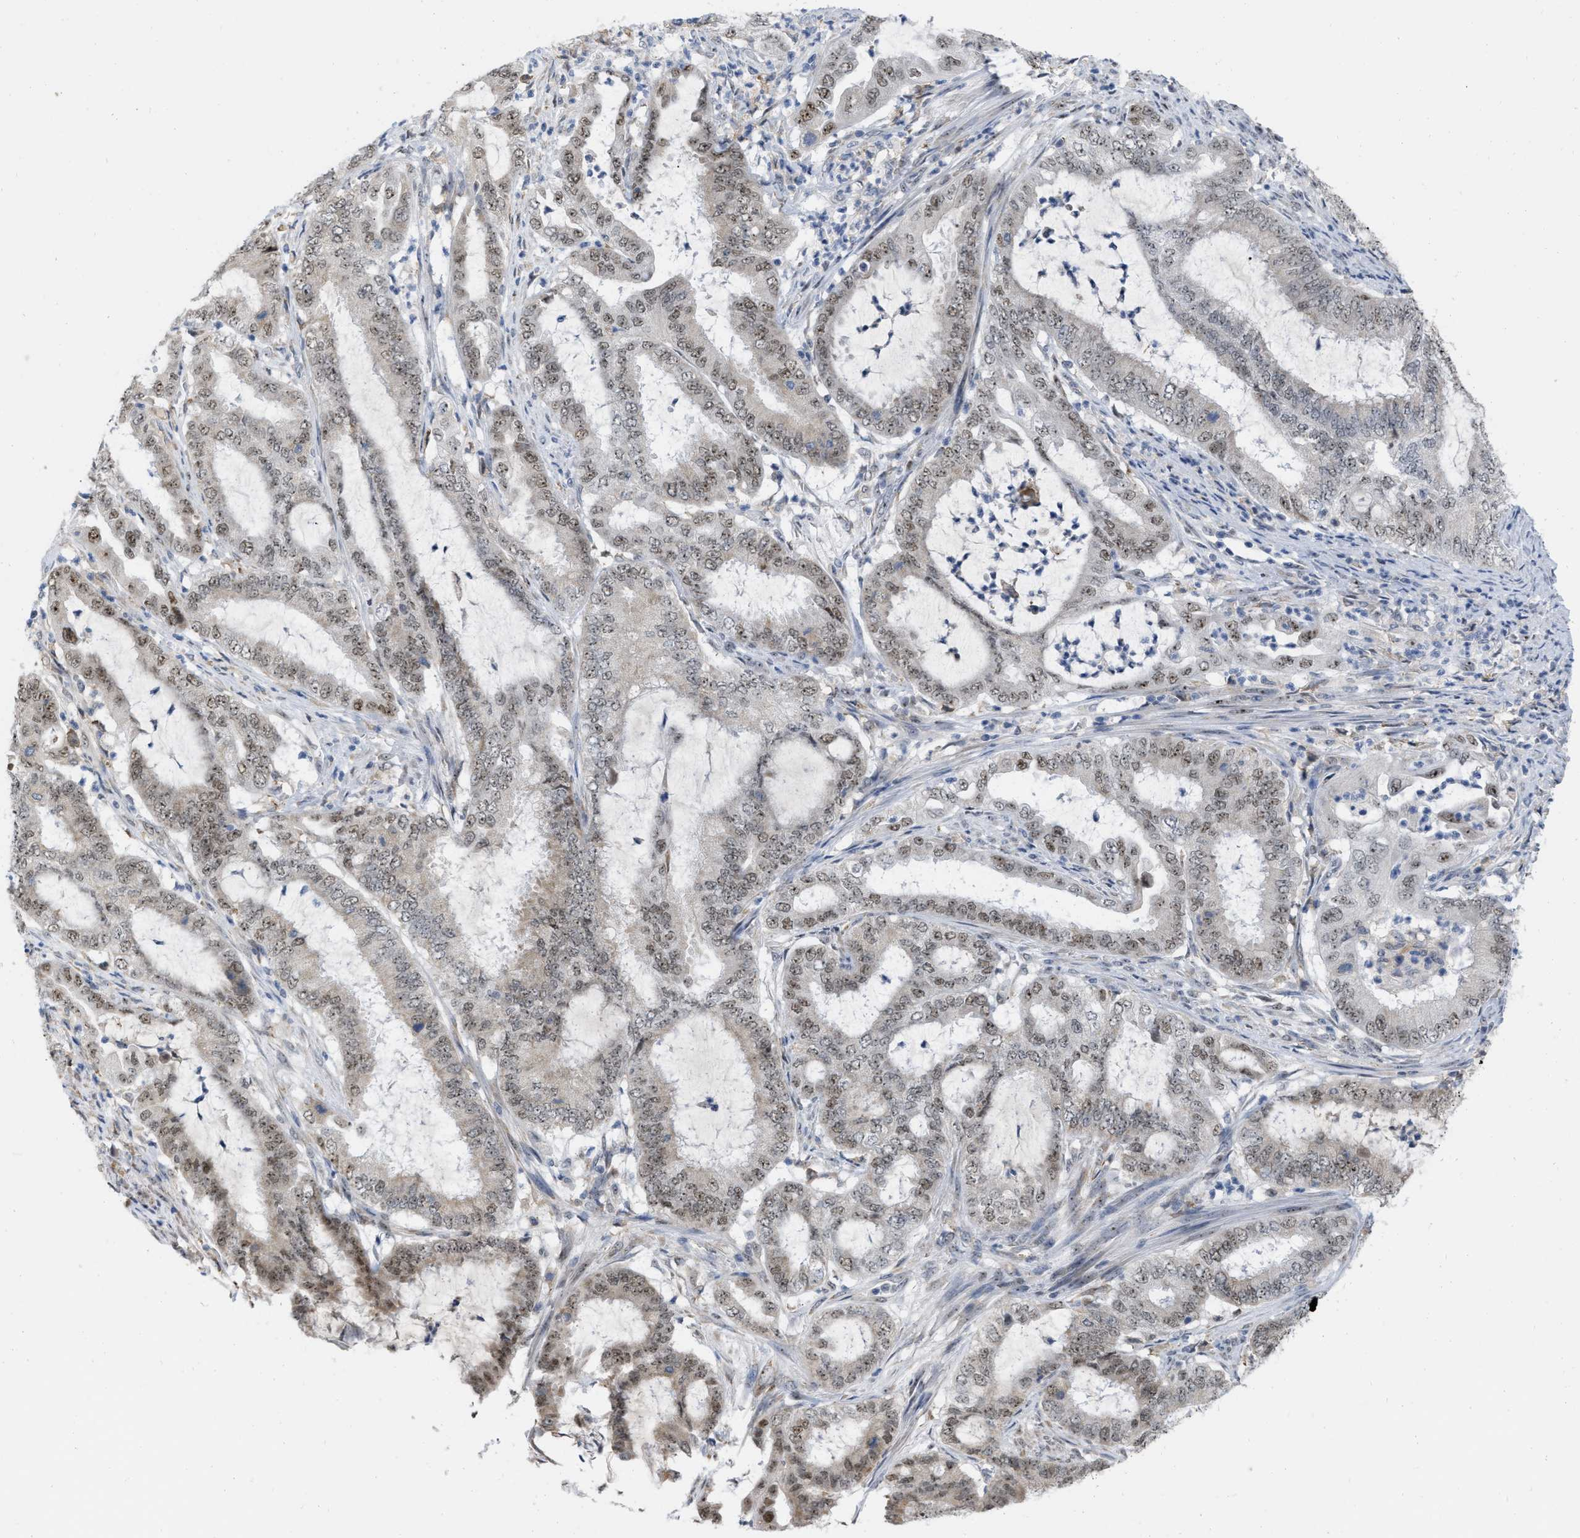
{"staining": {"intensity": "moderate", "quantity": ">75%", "location": "nuclear"}, "tissue": "endometrial cancer", "cell_type": "Tumor cells", "image_type": "cancer", "snomed": [{"axis": "morphology", "description": "Adenocarcinoma, NOS"}, {"axis": "topography", "description": "Endometrium"}], "caption": "About >75% of tumor cells in endometrial adenocarcinoma demonstrate moderate nuclear protein positivity as visualized by brown immunohistochemical staining.", "gene": "ELAC2", "patient": {"sex": "female", "age": 51}}